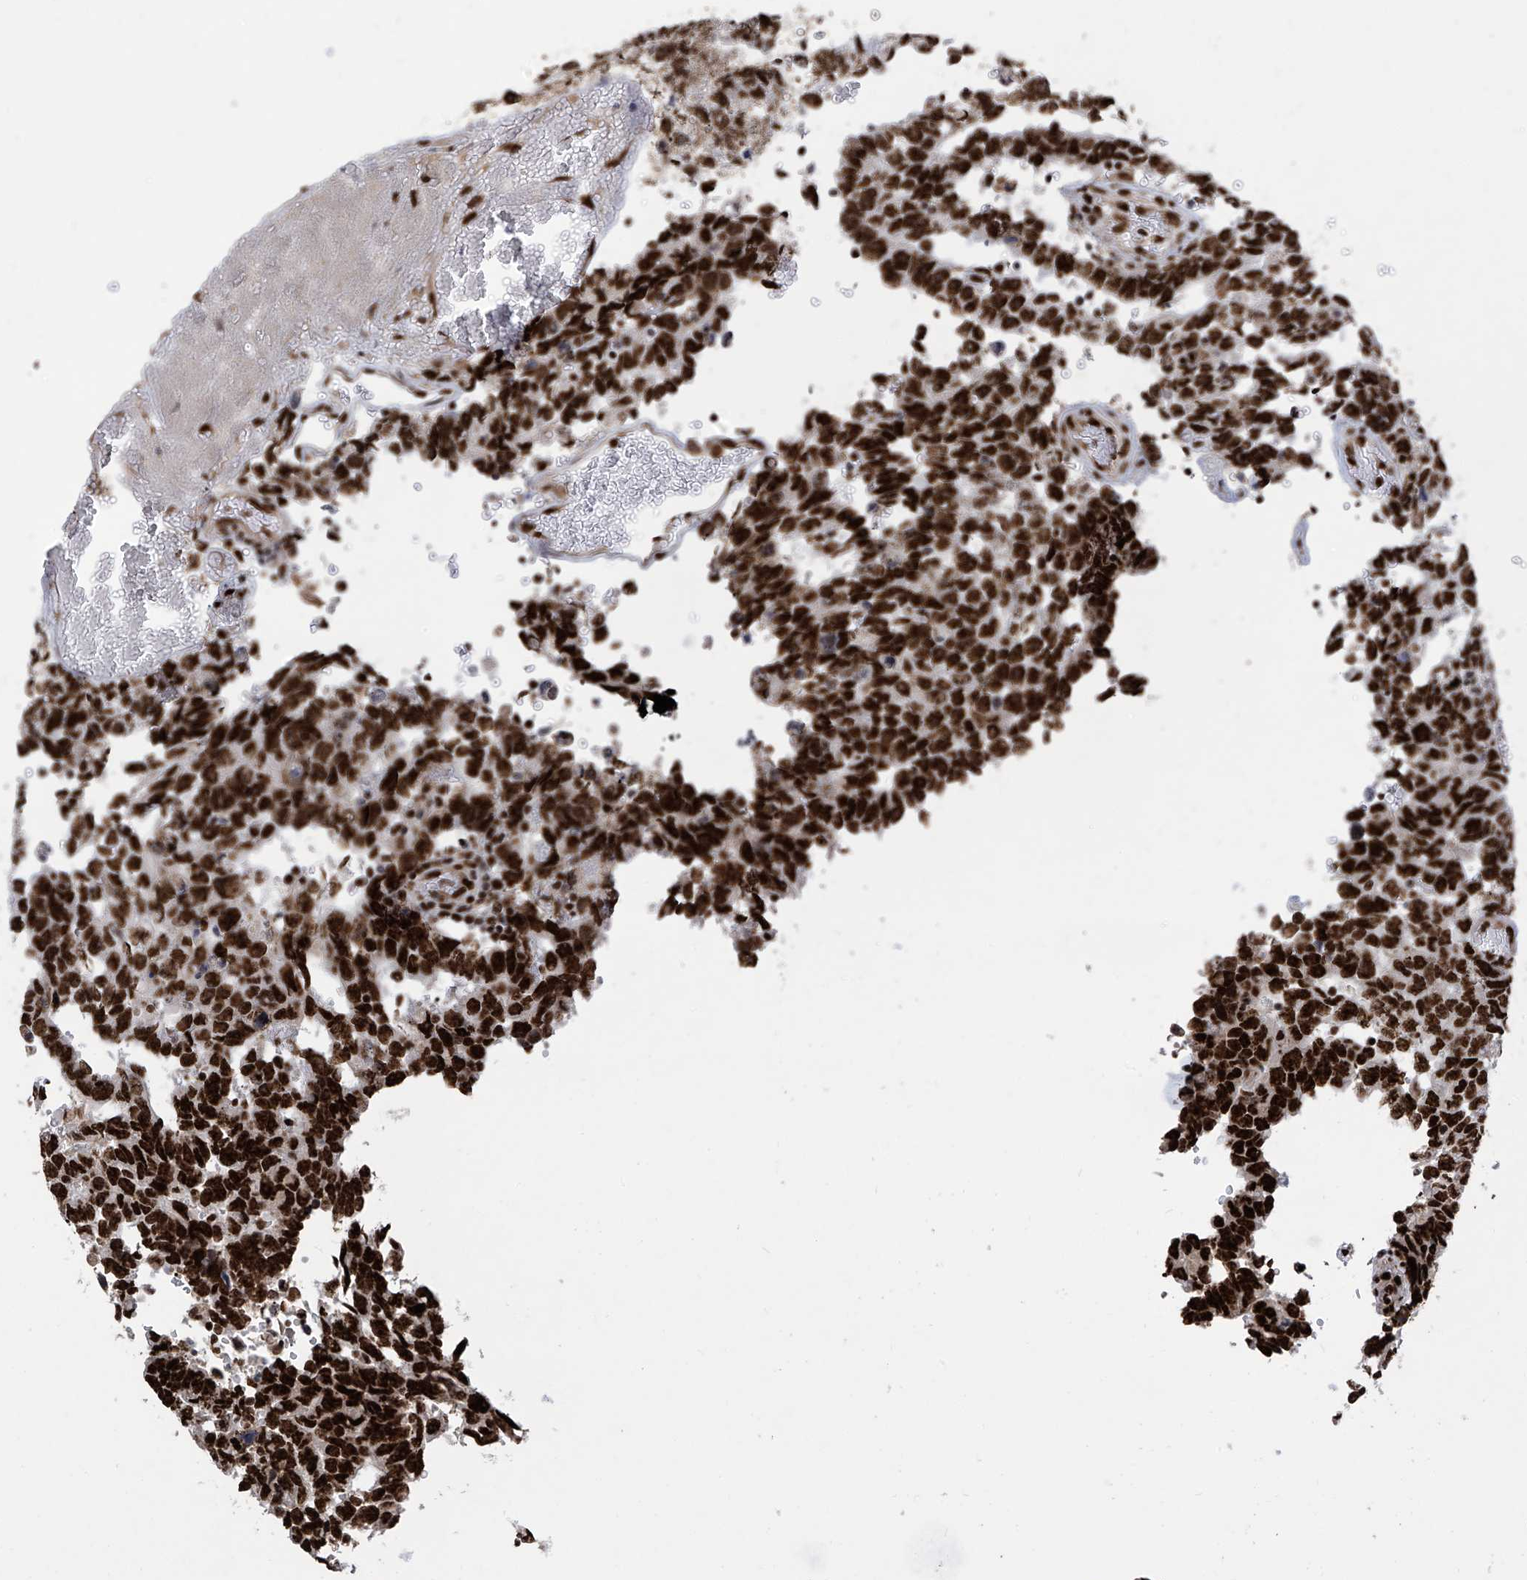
{"staining": {"intensity": "strong", "quantity": ">75%", "location": "nuclear"}, "tissue": "testis cancer", "cell_type": "Tumor cells", "image_type": "cancer", "snomed": [{"axis": "morphology", "description": "Carcinoma, Embryonal, NOS"}, {"axis": "topography", "description": "Testis"}], "caption": "Protein staining of testis cancer (embryonal carcinoma) tissue demonstrates strong nuclear positivity in about >75% of tumor cells.", "gene": "APLF", "patient": {"sex": "male", "age": 26}}